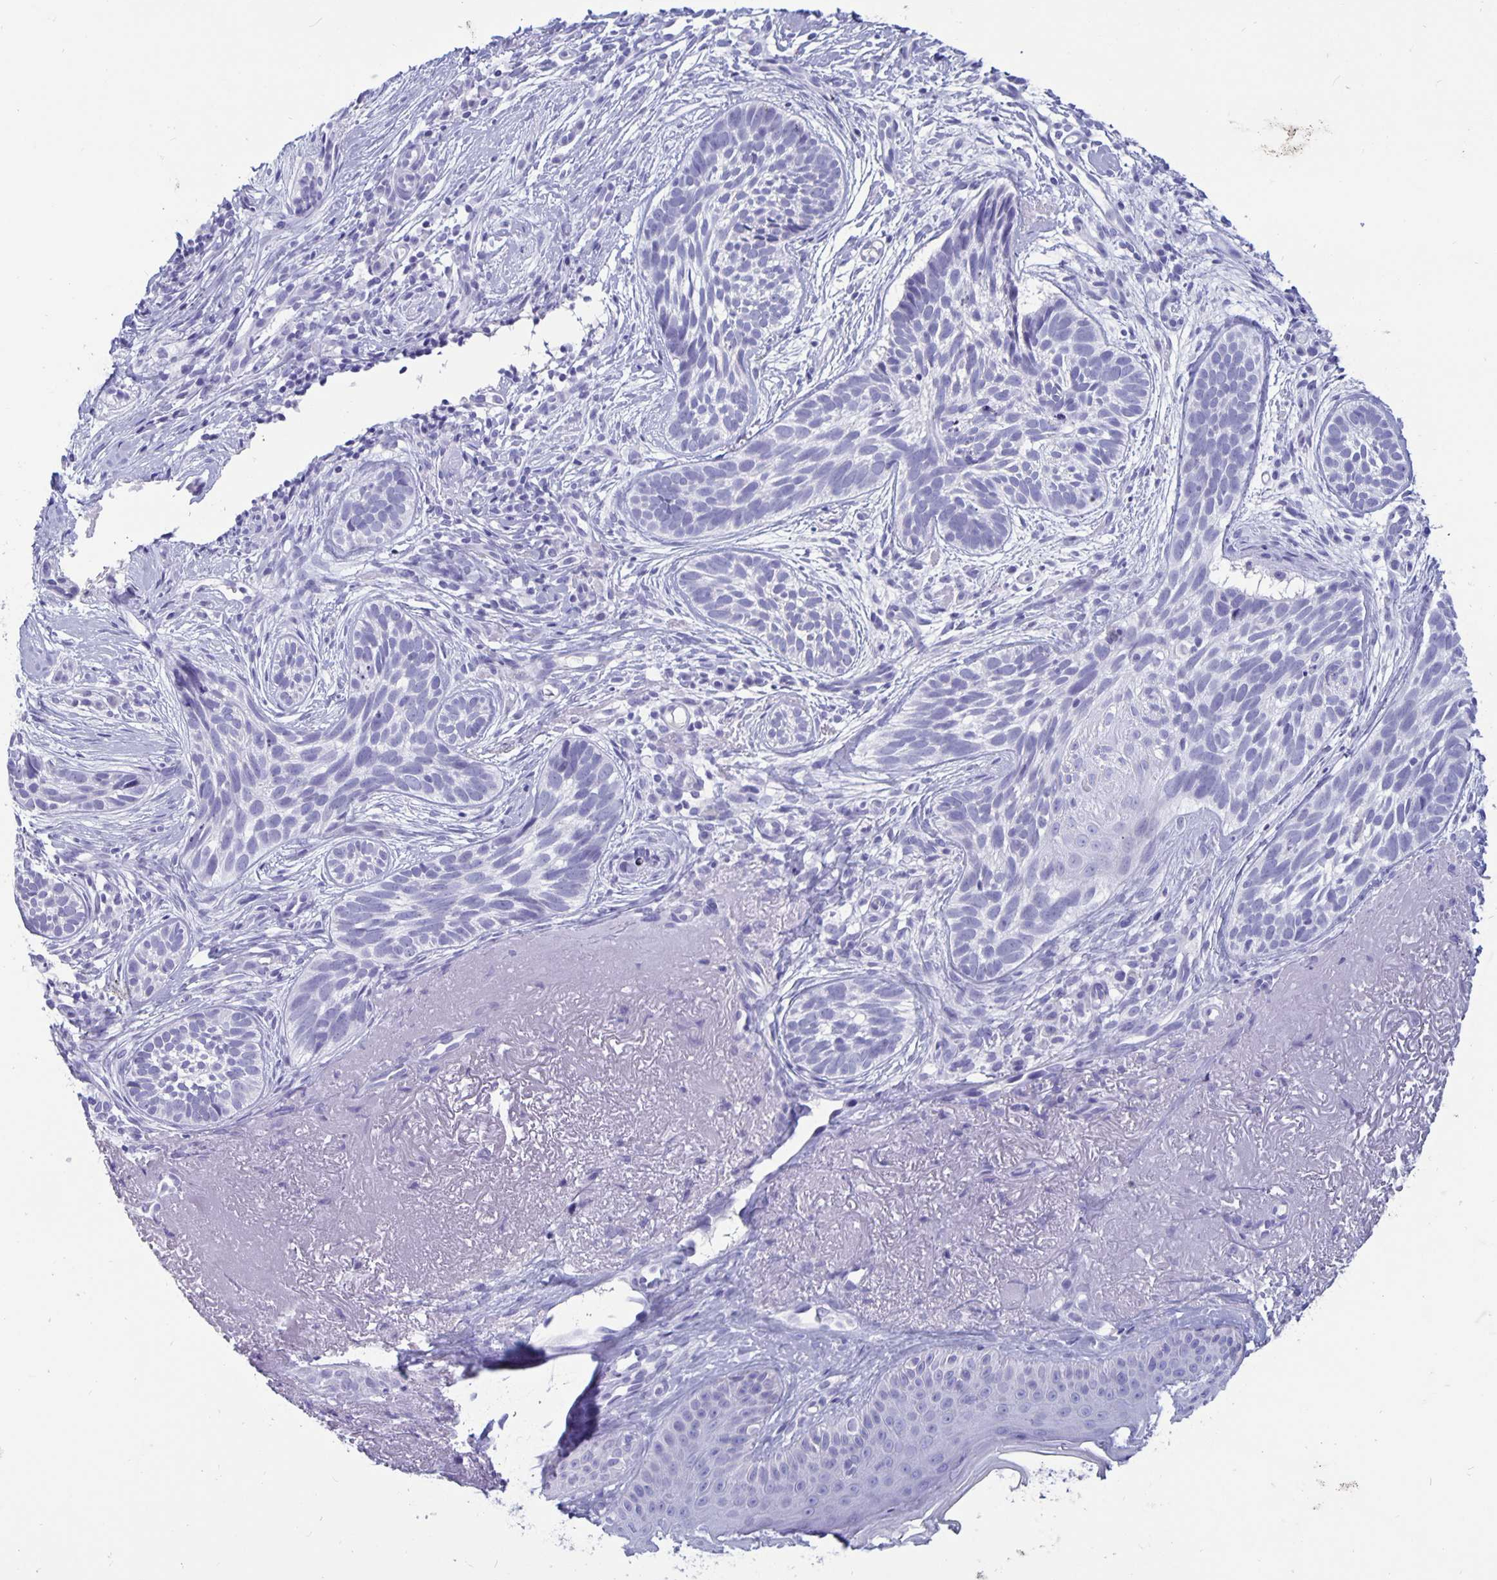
{"staining": {"intensity": "negative", "quantity": "none", "location": "none"}, "tissue": "skin cancer", "cell_type": "Tumor cells", "image_type": "cancer", "snomed": [{"axis": "morphology", "description": "Basal cell carcinoma"}, {"axis": "morphology", "description": "BCC, high aggressive"}, {"axis": "topography", "description": "Skin"}], "caption": "High magnification brightfield microscopy of skin cancer (bcc,  high aggressive) stained with DAB (3,3'-diaminobenzidine) (brown) and counterstained with hematoxylin (blue): tumor cells show no significant expression.", "gene": "BPIFA3", "patient": {"sex": "female", "age": 86}}